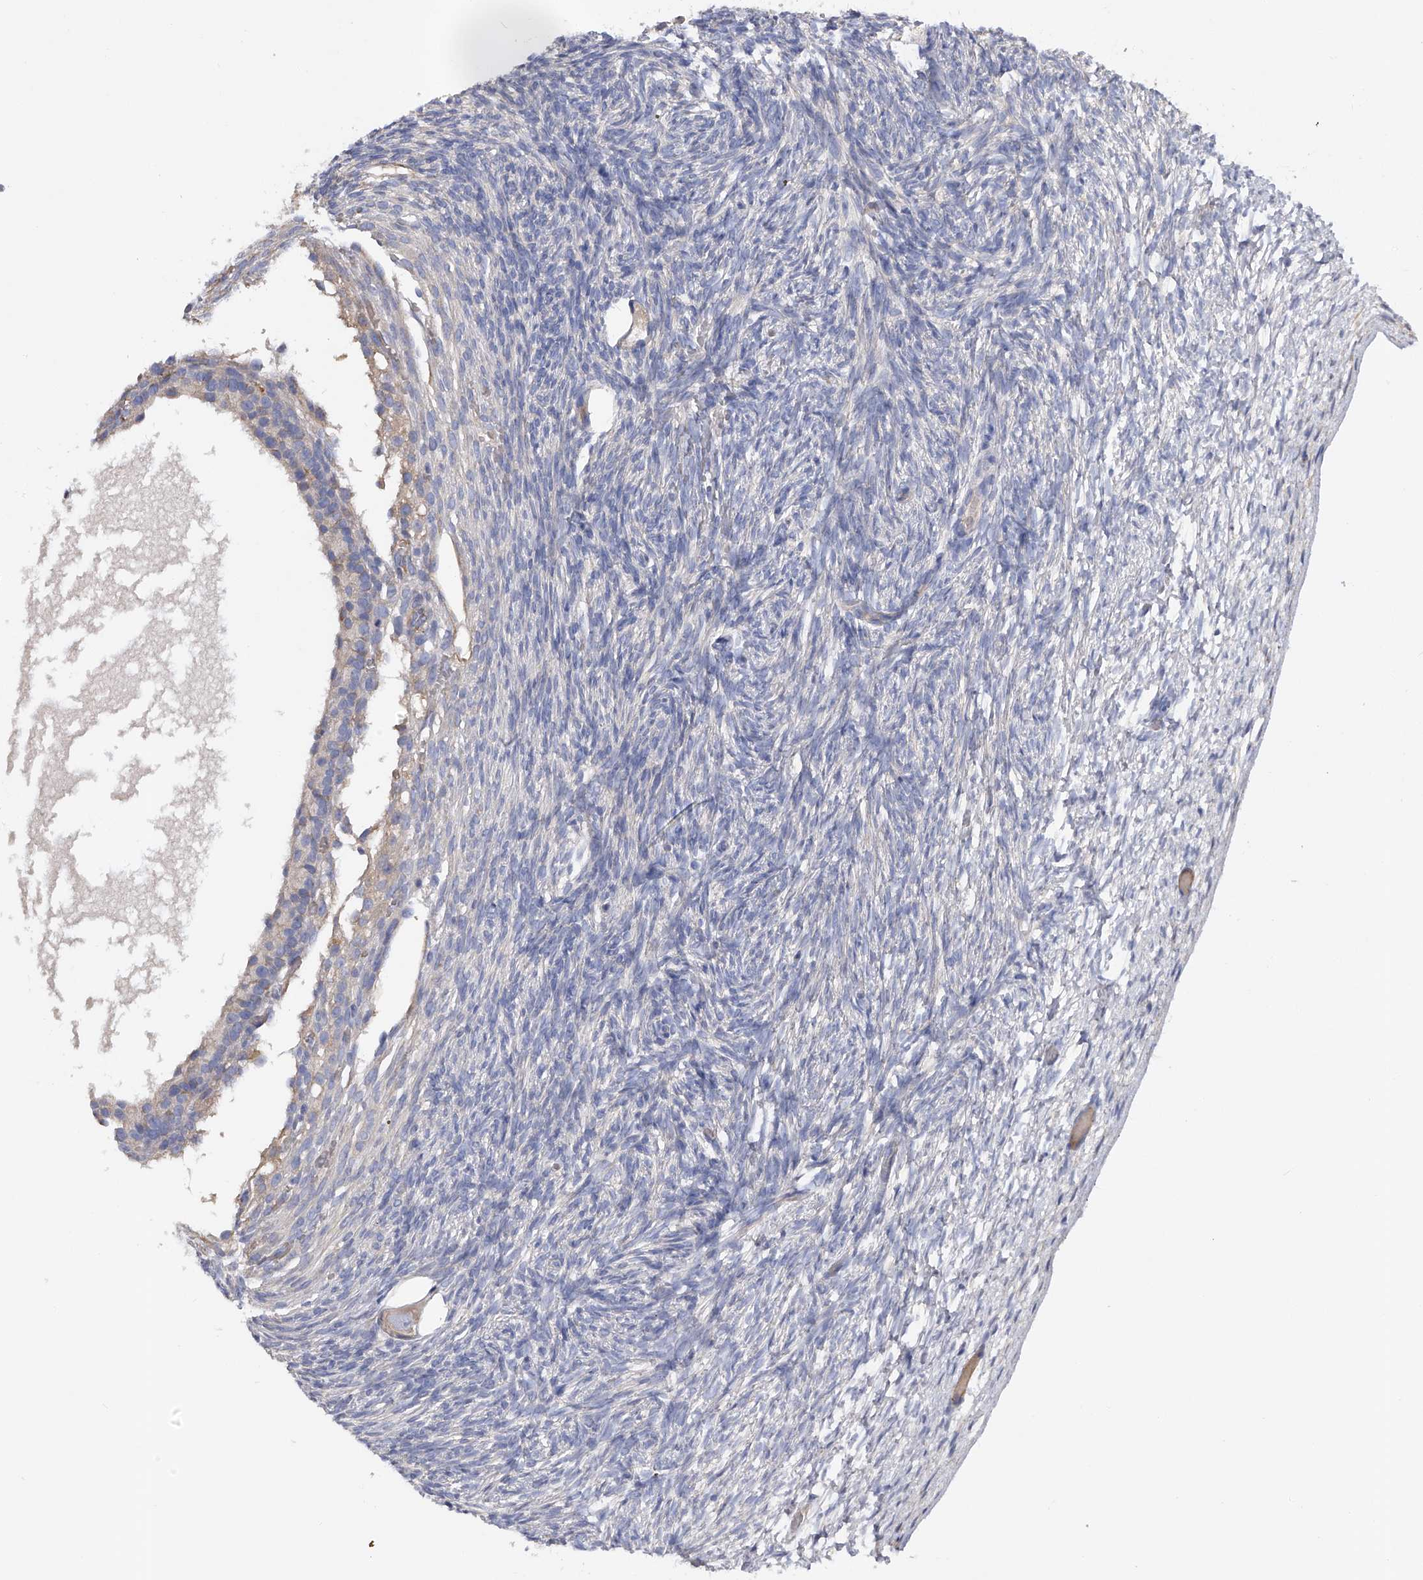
{"staining": {"intensity": "negative", "quantity": "none", "location": "none"}, "tissue": "ovary", "cell_type": "Follicle cells", "image_type": "normal", "snomed": [{"axis": "morphology", "description": "Normal tissue, NOS"}, {"axis": "topography", "description": "Ovary"}], "caption": "A histopathology image of ovary stained for a protein demonstrates no brown staining in follicle cells.", "gene": "RWDD2A", "patient": {"sex": "female", "age": 34}}